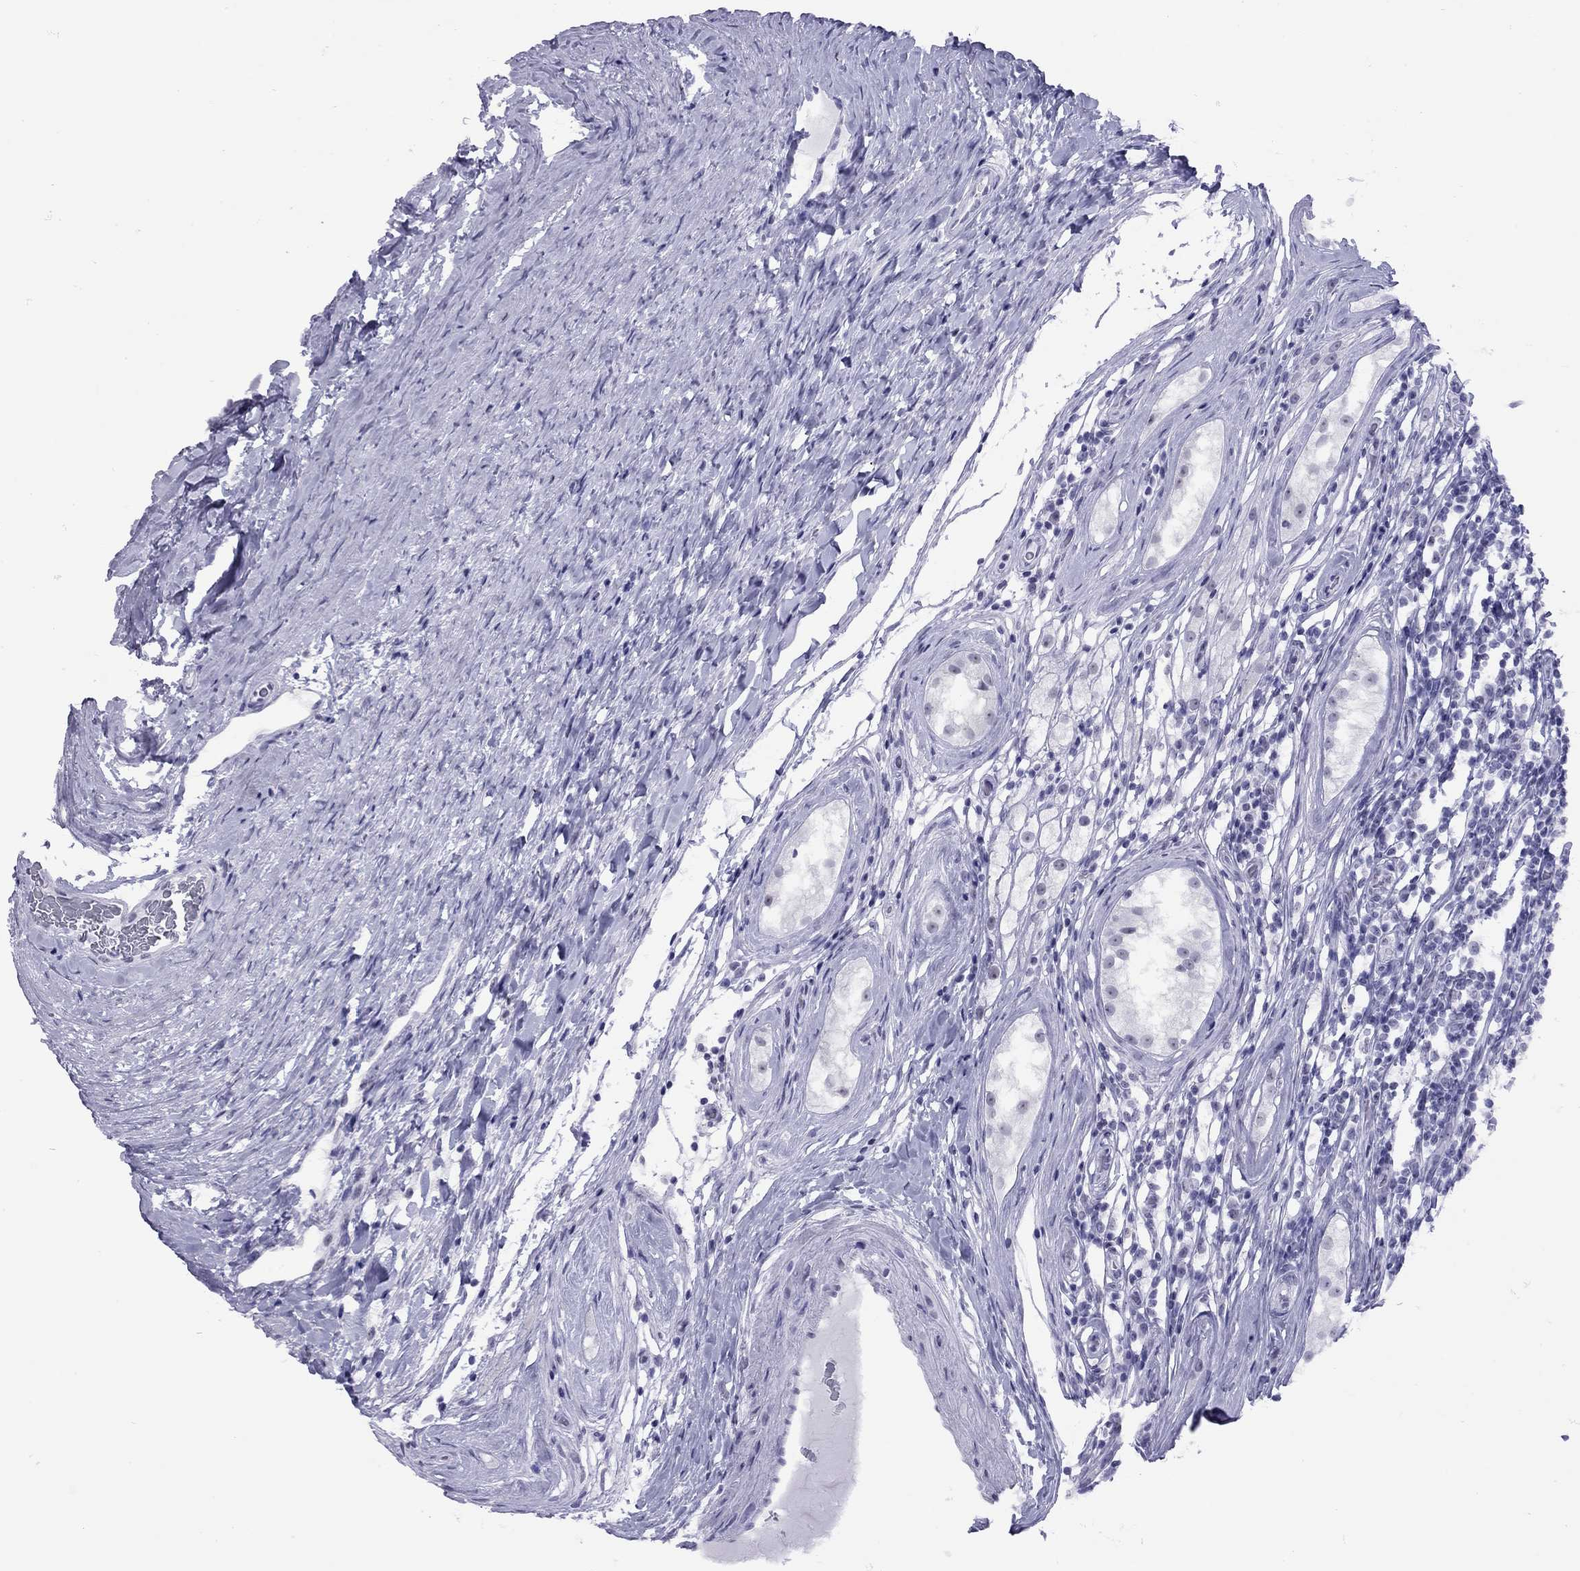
{"staining": {"intensity": "negative", "quantity": "none", "location": "none"}, "tissue": "testis cancer", "cell_type": "Tumor cells", "image_type": "cancer", "snomed": [{"axis": "morphology", "description": "Seminoma, NOS"}, {"axis": "morphology", "description": "Carcinoma, Embryonal, NOS"}, {"axis": "topography", "description": "Testis"}], "caption": "Image shows no significant protein positivity in tumor cells of testis cancer (embryonal carcinoma). (Stains: DAB immunohistochemistry with hematoxylin counter stain, Microscopy: brightfield microscopy at high magnification).", "gene": "LYAR", "patient": {"sex": "male", "age": 41}}